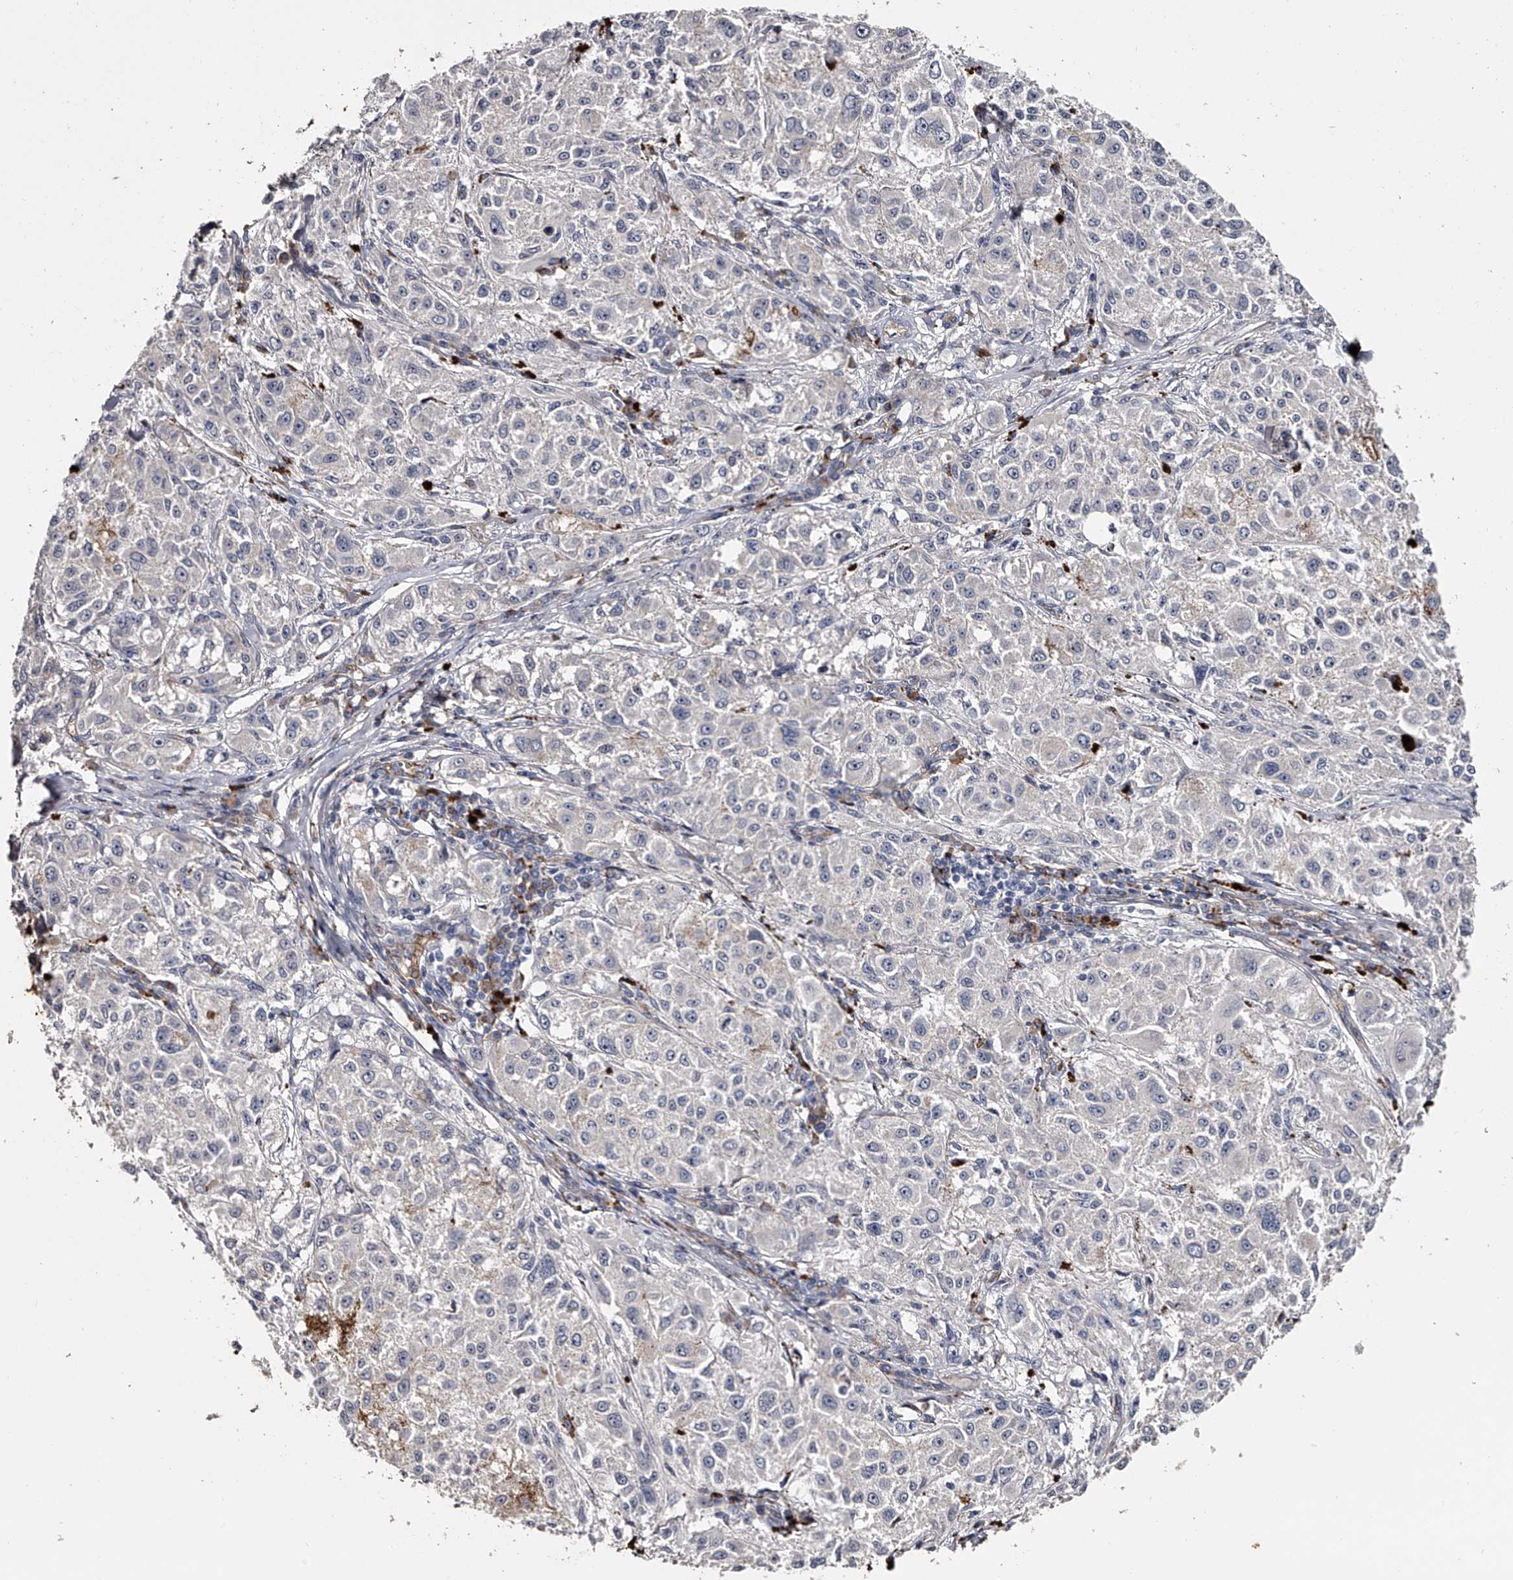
{"staining": {"intensity": "negative", "quantity": "none", "location": "none"}, "tissue": "melanoma", "cell_type": "Tumor cells", "image_type": "cancer", "snomed": [{"axis": "morphology", "description": "Necrosis, NOS"}, {"axis": "morphology", "description": "Malignant melanoma, NOS"}, {"axis": "topography", "description": "Skin"}], "caption": "Melanoma was stained to show a protein in brown. There is no significant positivity in tumor cells. Nuclei are stained in blue.", "gene": "MDN1", "patient": {"sex": "female", "age": 87}}